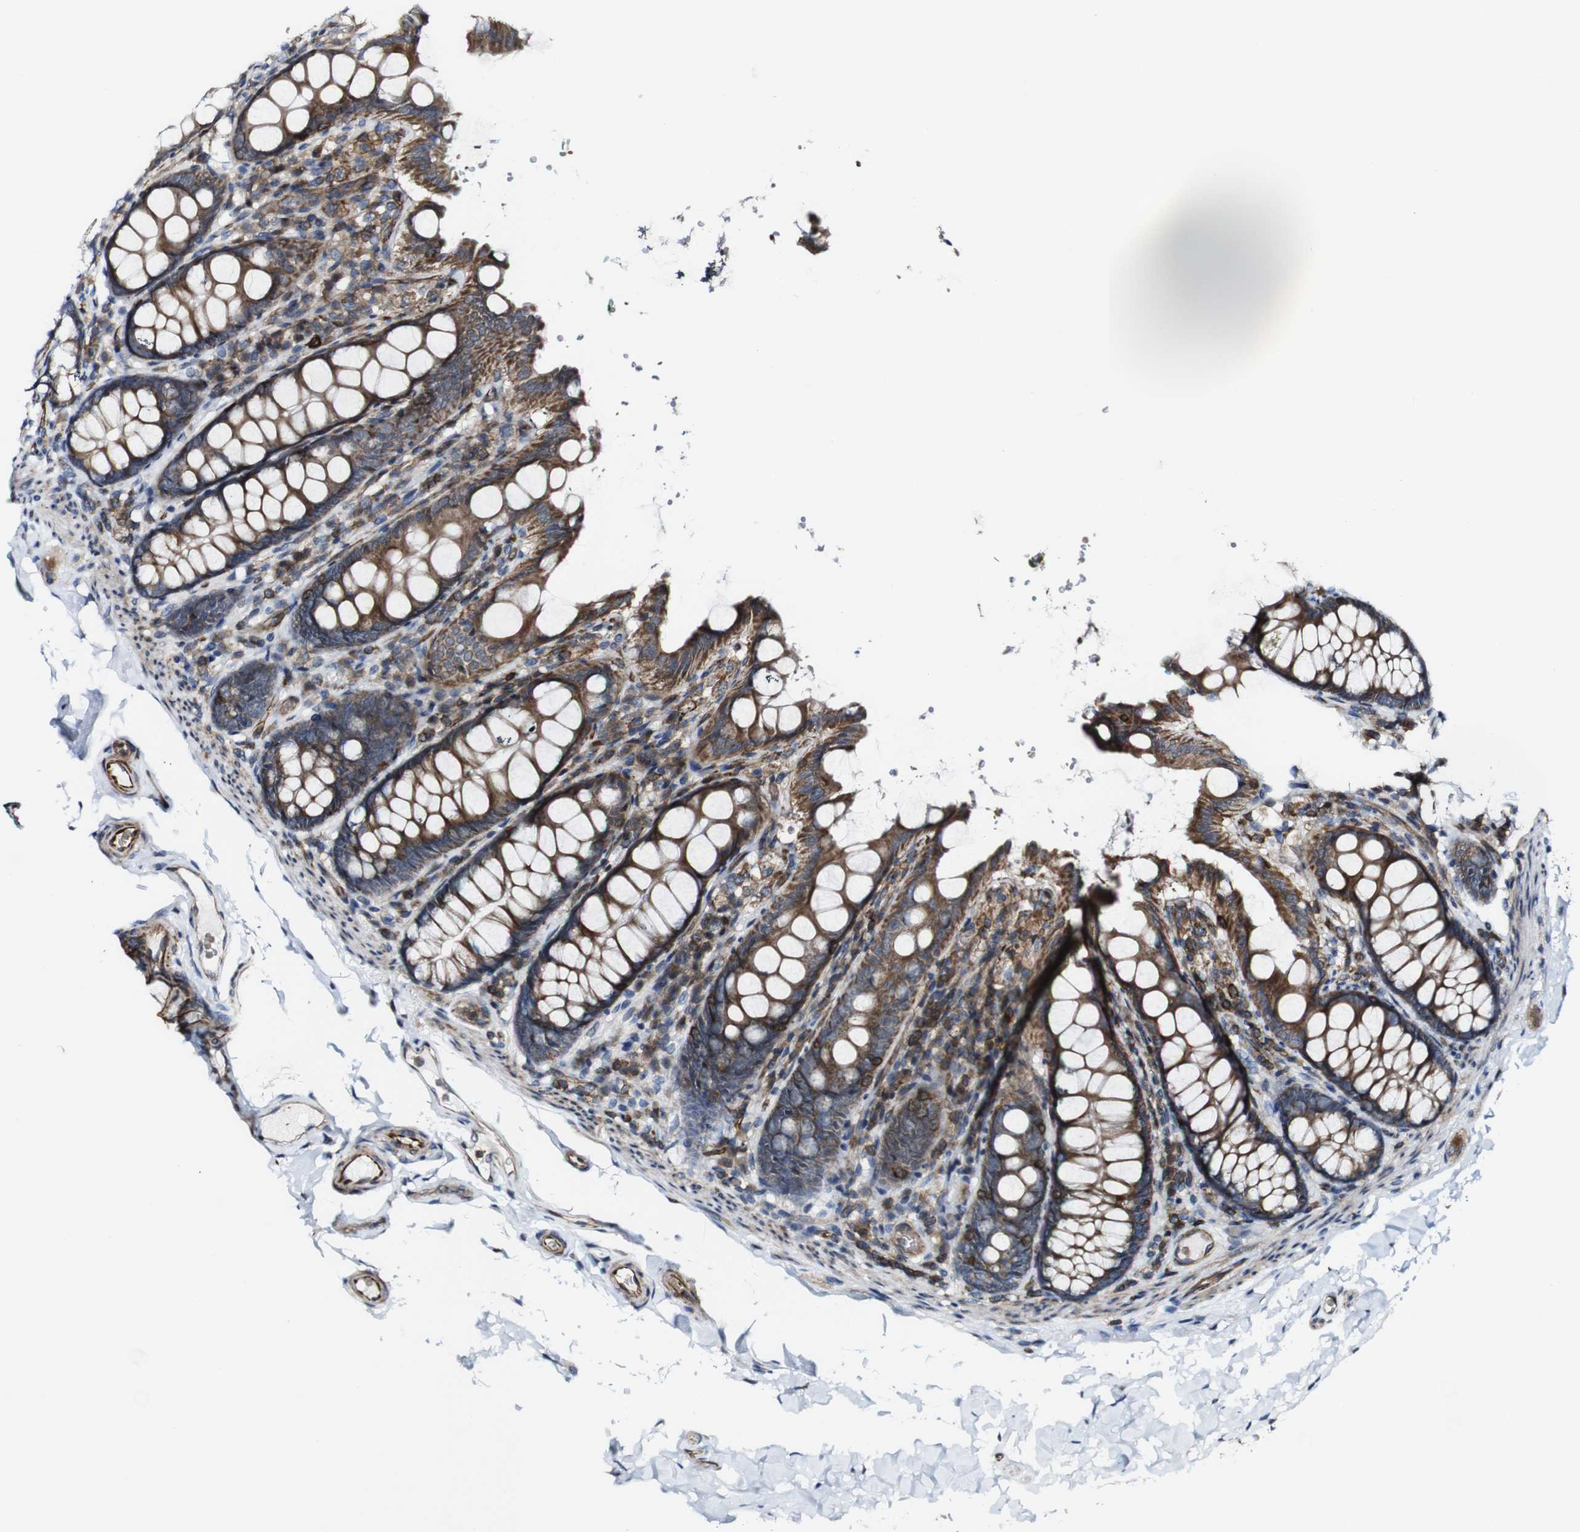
{"staining": {"intensity": "strong", "quantity": ">75%", "location": "cytoplasmic/membranous"}, "tissue": "colon", "cell_type": "Endothelial cells", "image_type": "normal", "snomed": [{"axis": "morphology", "description": "Normal tissue, NOS"}, {"axis": "topography", "description": "Colon"}], "caption": "Immunohistochemical staining of benign colon exhibits >75% levels of strong cytoplasmic/membranous protein expression in approximately >75% of endothelial cells. (brown staining indicates protein expression, while blue staining denotes nuclei).", "gene": "JAK2", "patient": {"sex": "female", "age": 61}}